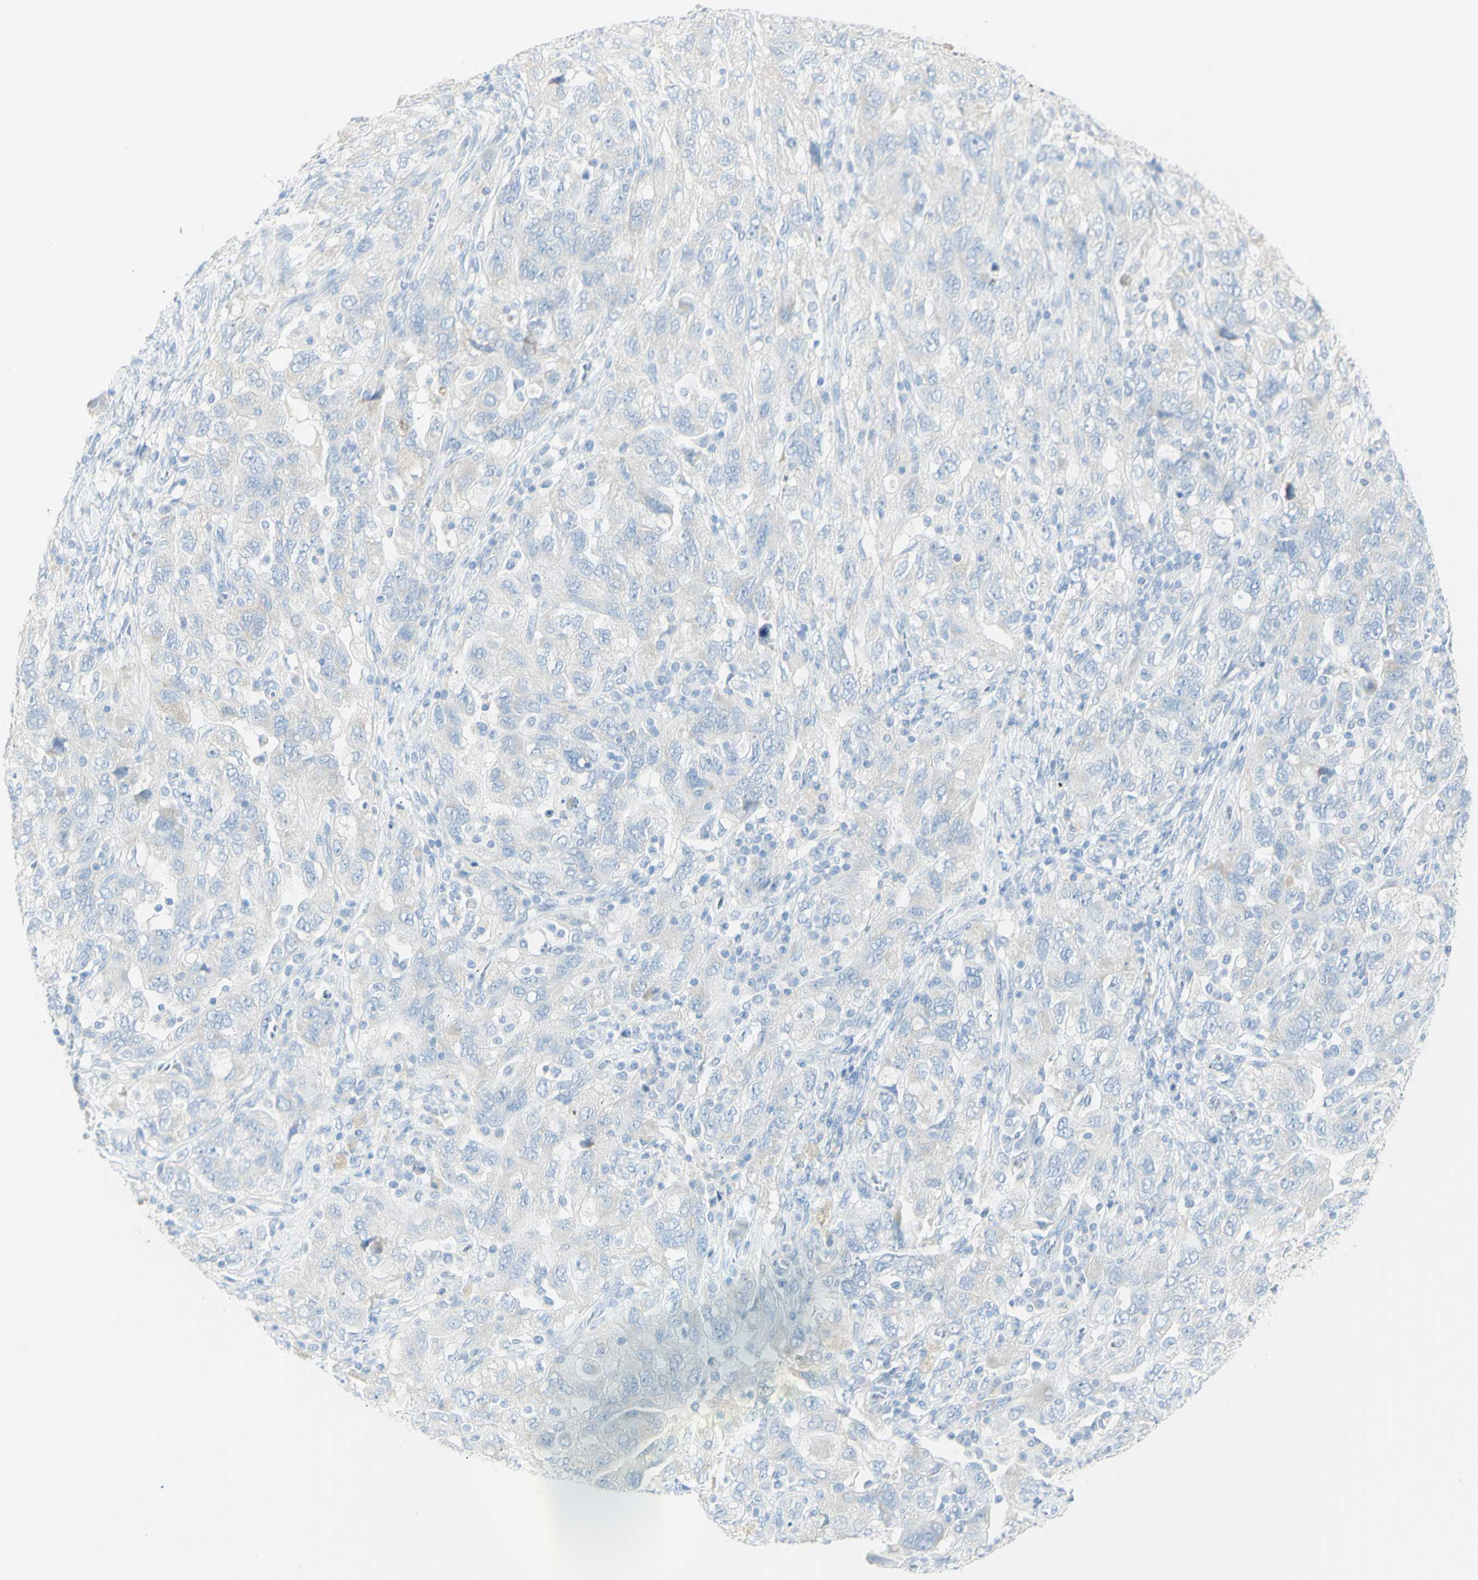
{"staining": {"intensity": "negative", "quantity": "none", "location": "none"}, "tissue": "ovarian cancer", "cell_type": "Tumor cells", "image_type": "cancer", "snomed": [{"axis": "morphology", "description": "Carcinoma, NOS"}, {"axis": "morphology", "description": "Cystadenocarcinoma, serous, NOS"}, {"axis": "topography", "description": "Ovary"}], "caption": "This micrograph is of ovarian carcinoma stained with immunohistochemistry to label a protein in brown with the nuclei are counter-stained blue. There is no expression in tumor cells. (DAB IHC, high magnification).", "gene": "LETM1", "patient": {"sex": "female", "age": 69}}